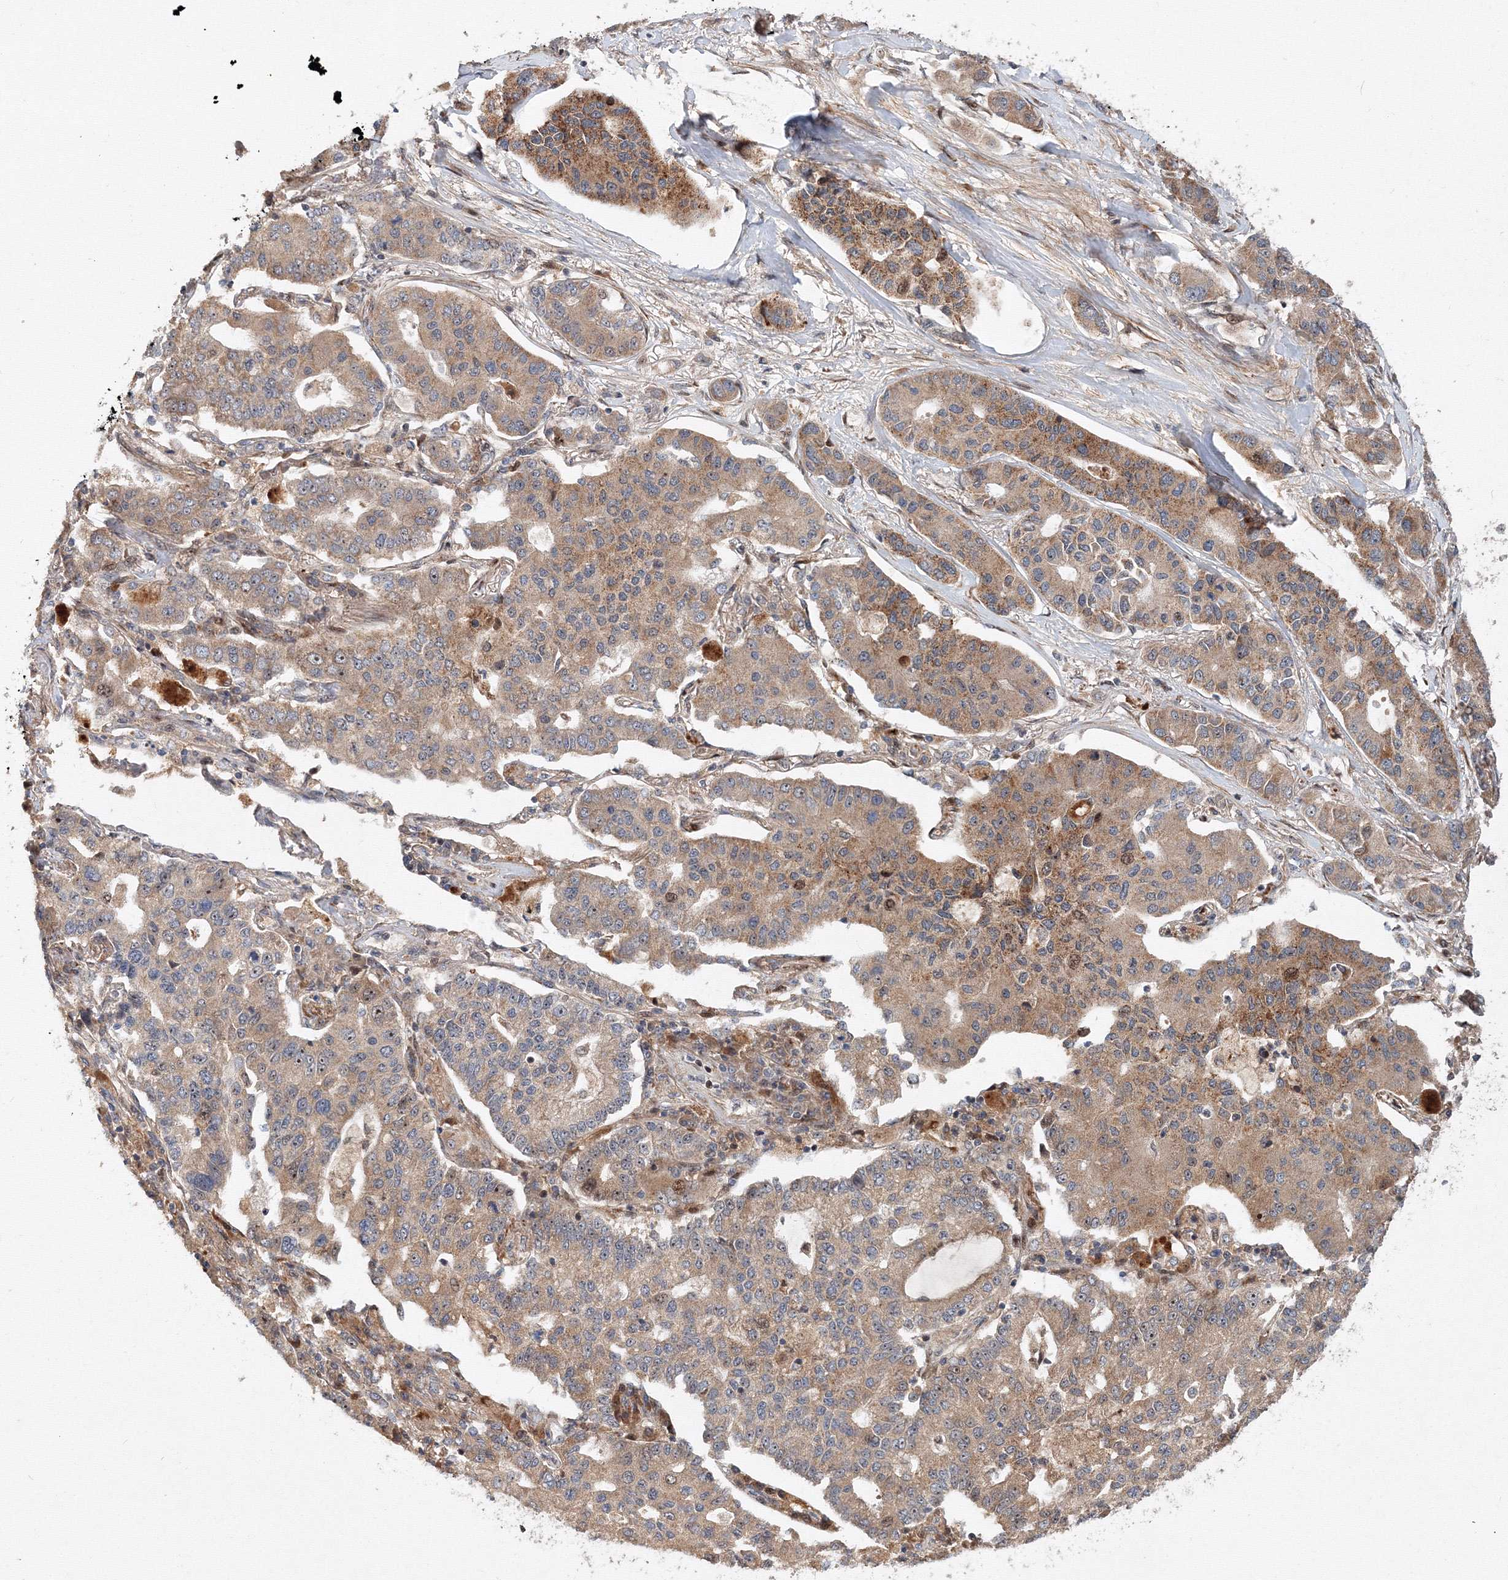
{"staining": {"intensity": "weak", "quantity": ">75%", "location": "cytoplasmic/membranous"}, "tissue": "lung cancer", "cell_type": "Tumor cells", "image_type": "cancer", "snomed": [{"axis": "morphology", "description": "Adenocarcinoma, NOS"}, {"axis": "topography", "description": "Lung"}], "caption": "Tumor cells demonstrate low levels of weak cytoplasmic/membranous expression in about >75% of cells in human lung cancer (adenocarcinoma).", "gene": "ANKAR", "patient": {"sex": "male", "age": 49}}